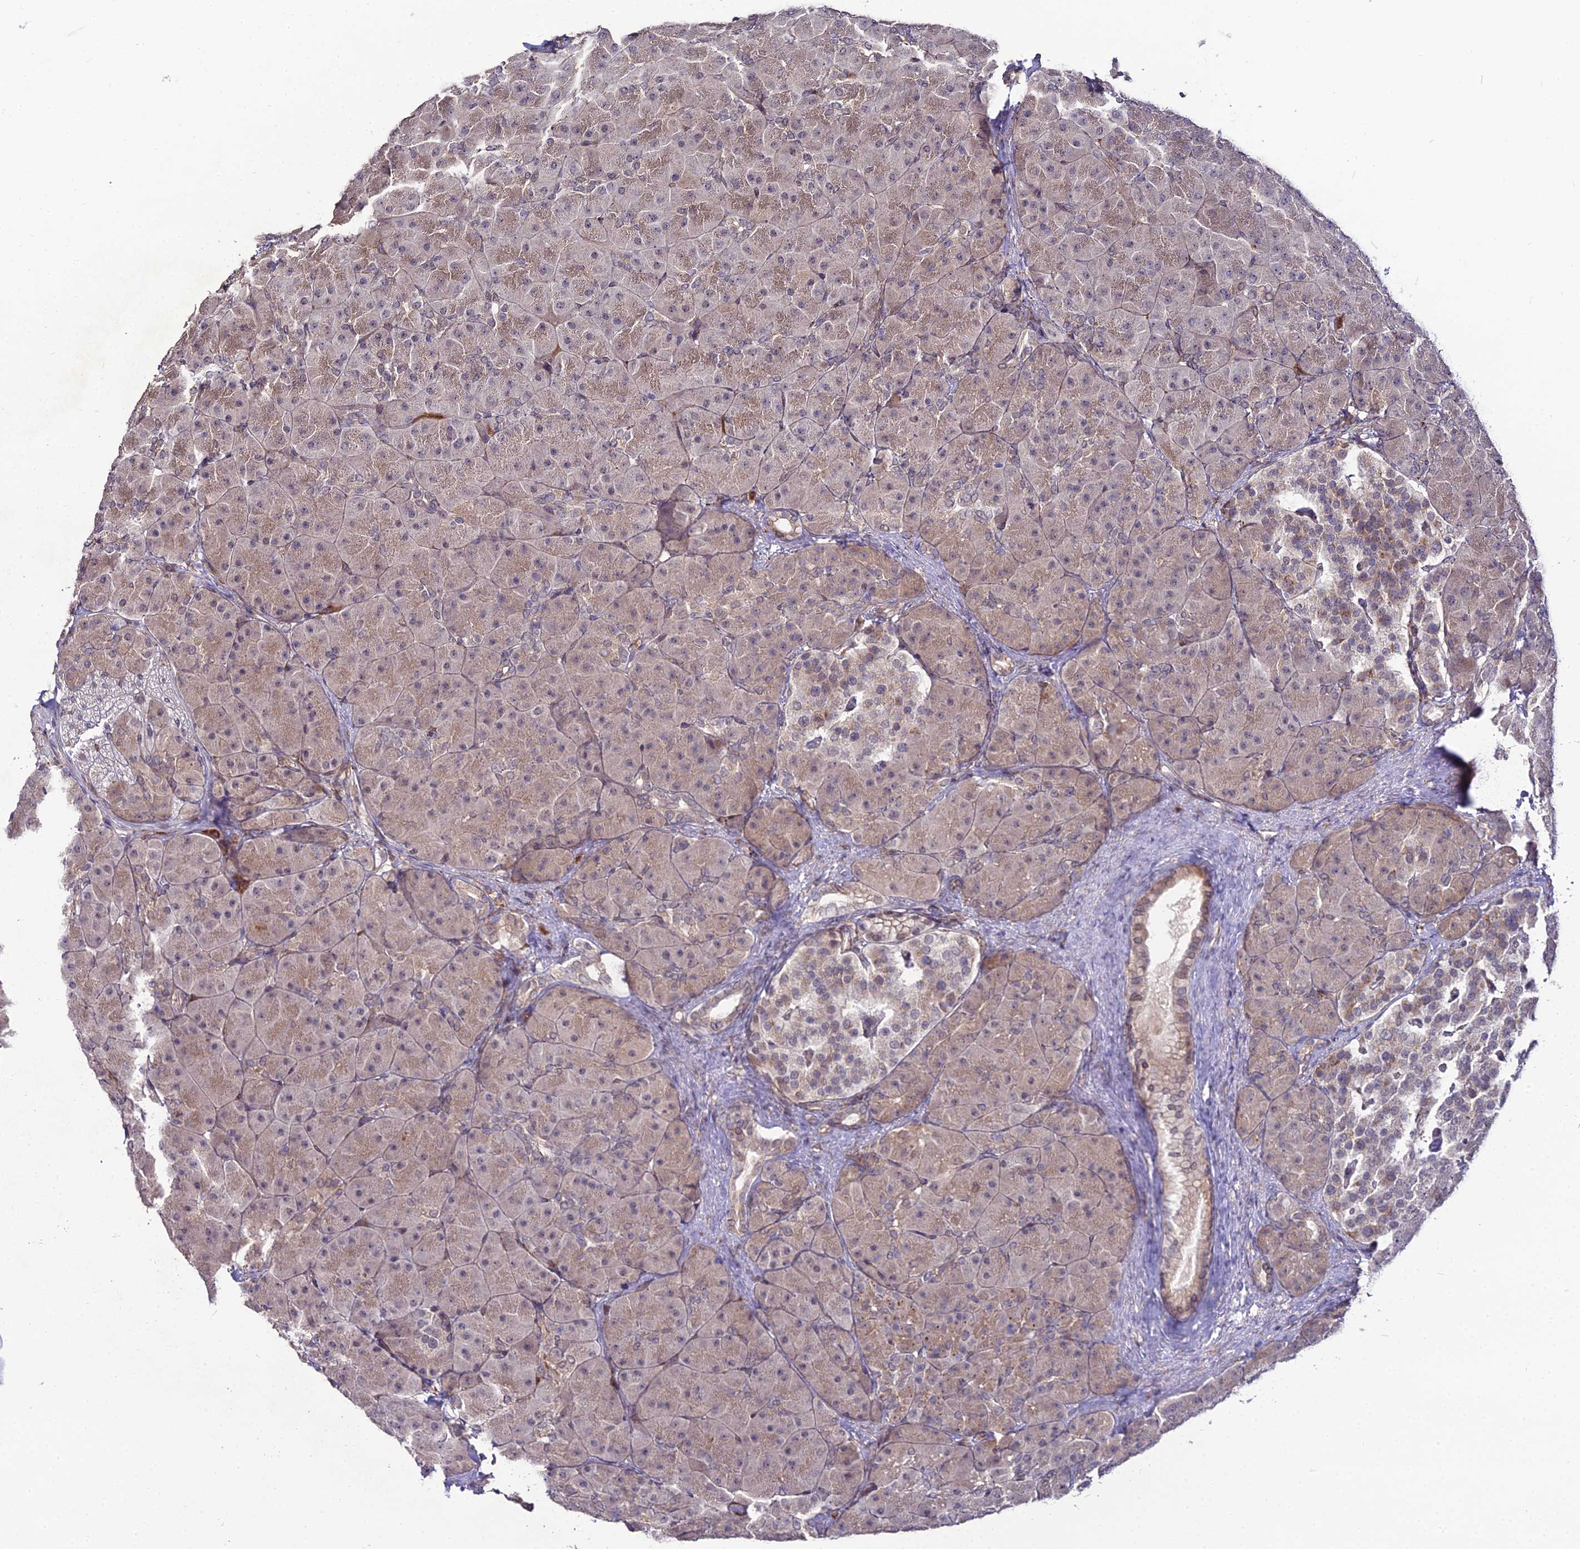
{"staining": {"intensity": "weak", "quantity": ">75%", "location": "cytoplasmic/membranous"}, "tissue": "pancreas", "cell_type": "Exocrine glandular cells", "image_type": "normal", "snomed": [{"axis": "morphology", "description": "Normal tissue, NOS"}, {"axis": "topography", "description": "Pancreas"}], "caption": "Pancreas stained with immunohistochemistry (IHC) displays weak cytoplasmic/membranous expression in about >75% of exocrine glandular cells. (IHC, brightfield microscopy, high magnification).", "gene": "TROAP", "patient": {"sex": "male", "age": 66}}